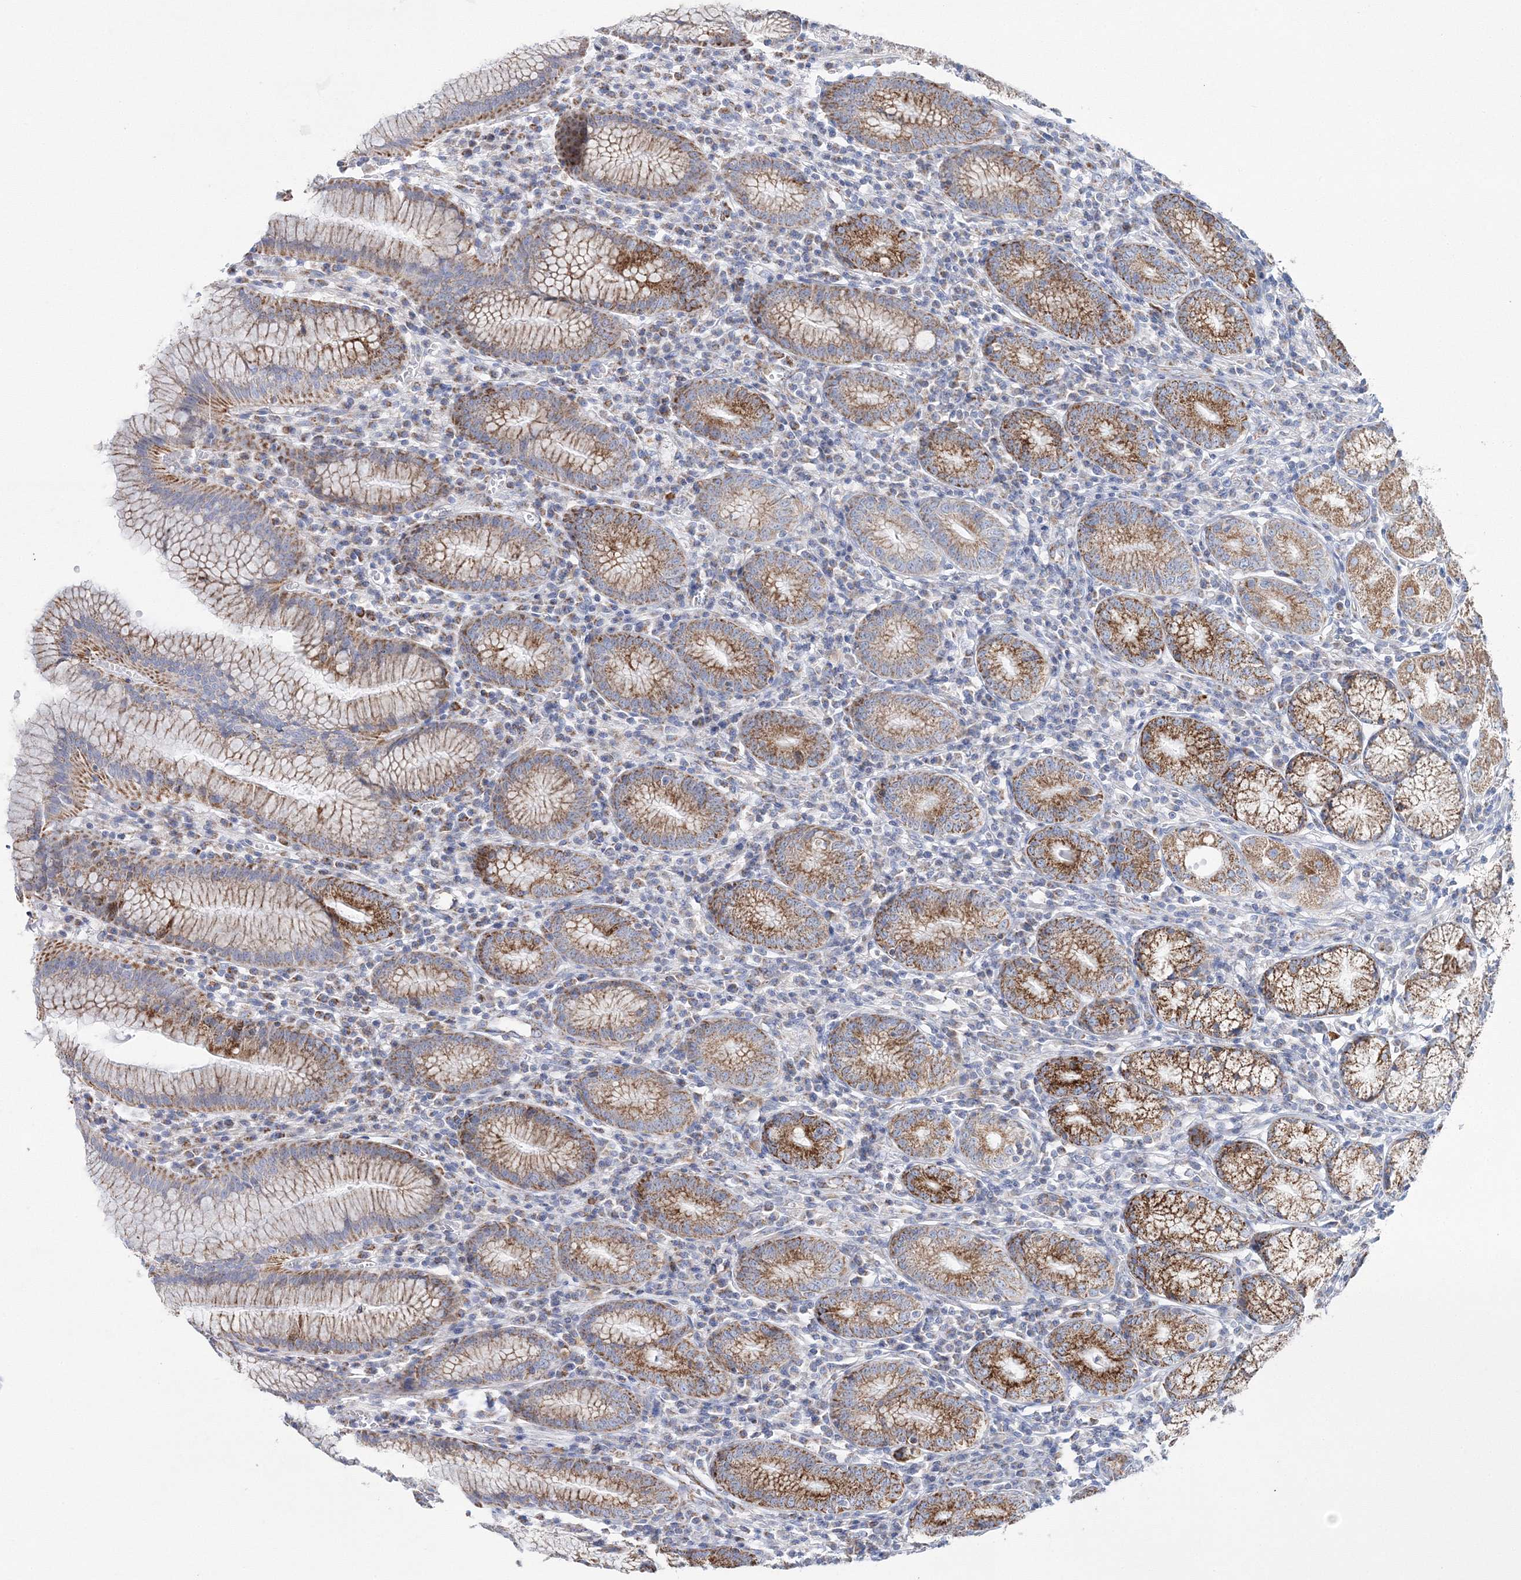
{"staining": {"intensity": "moderate", "quantity": ">75%", "location": "cytoplasmic/membranous"}, "tissue": "stomach", "cell_type": "Glandular cells", "image_type": "normal", "snomed": [{"axis": "morphology", "description": "Normal tissue, NOS"}, {"axis": "topography", "description": "Stomach"}], "caption": "Immunohistochemical staining of normal stomach shows >75% levels of moderate cytoplasmic/membranous protein staining in about >75% of glandular cells.", "gene": "HIBCH", "patient": {"sex": "male", "age": 55}}